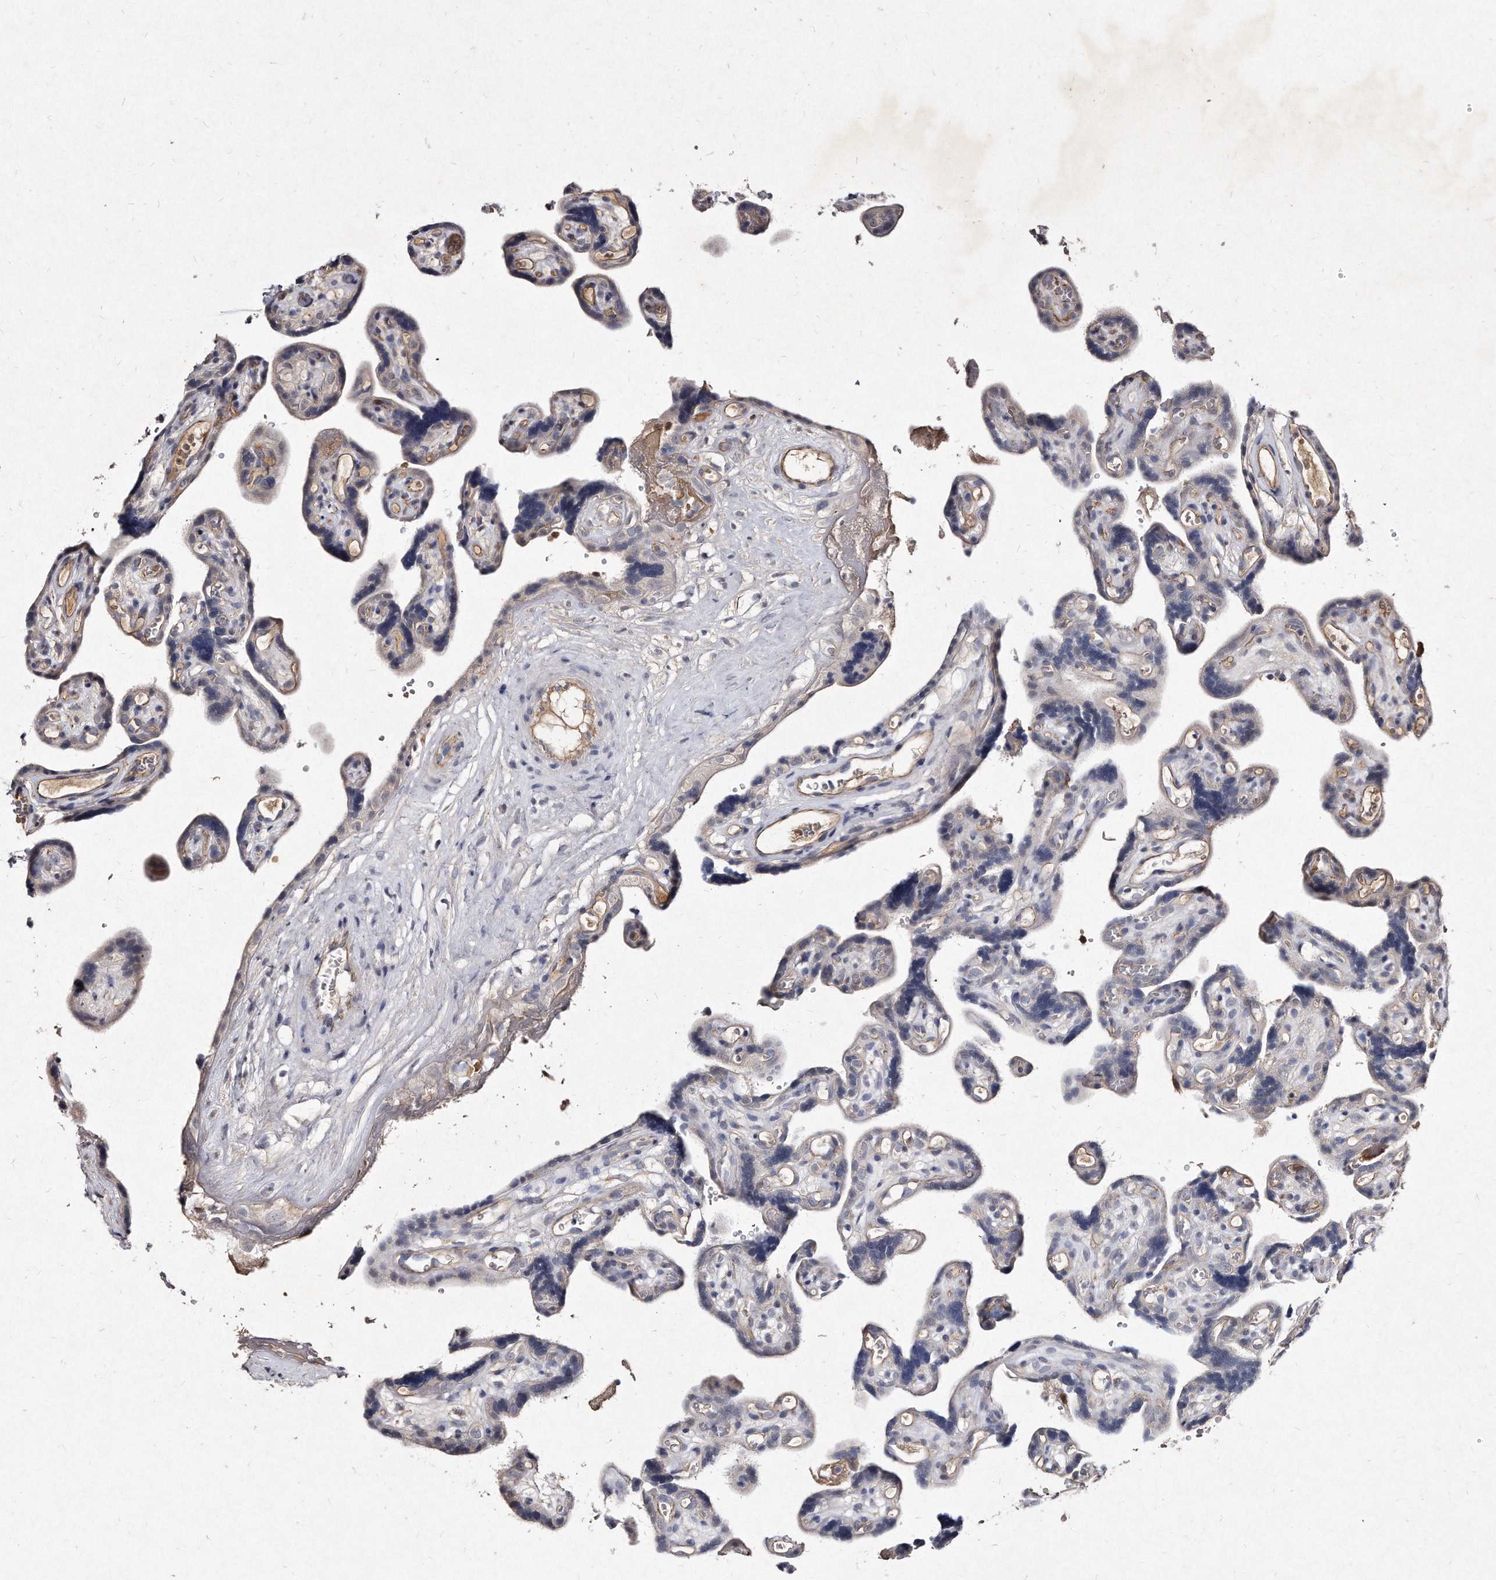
{"staining": {"intensity": "negative", "quantity": "none", "location": "none"}, "tissue": "placenta", "cell_type": "Decidual cells", "image_type": "normal", "snomed": [{"axis": "morphology", "description": "Normal tissue, NOS"}, {"axis": "topography", "description": "Placenta"}], "caption": "Photomicrograph shows no protein expression in decidual cells of normal placenta.", "gene": "KLHDC3", "patient": {"sex": "female", "age": 30}}